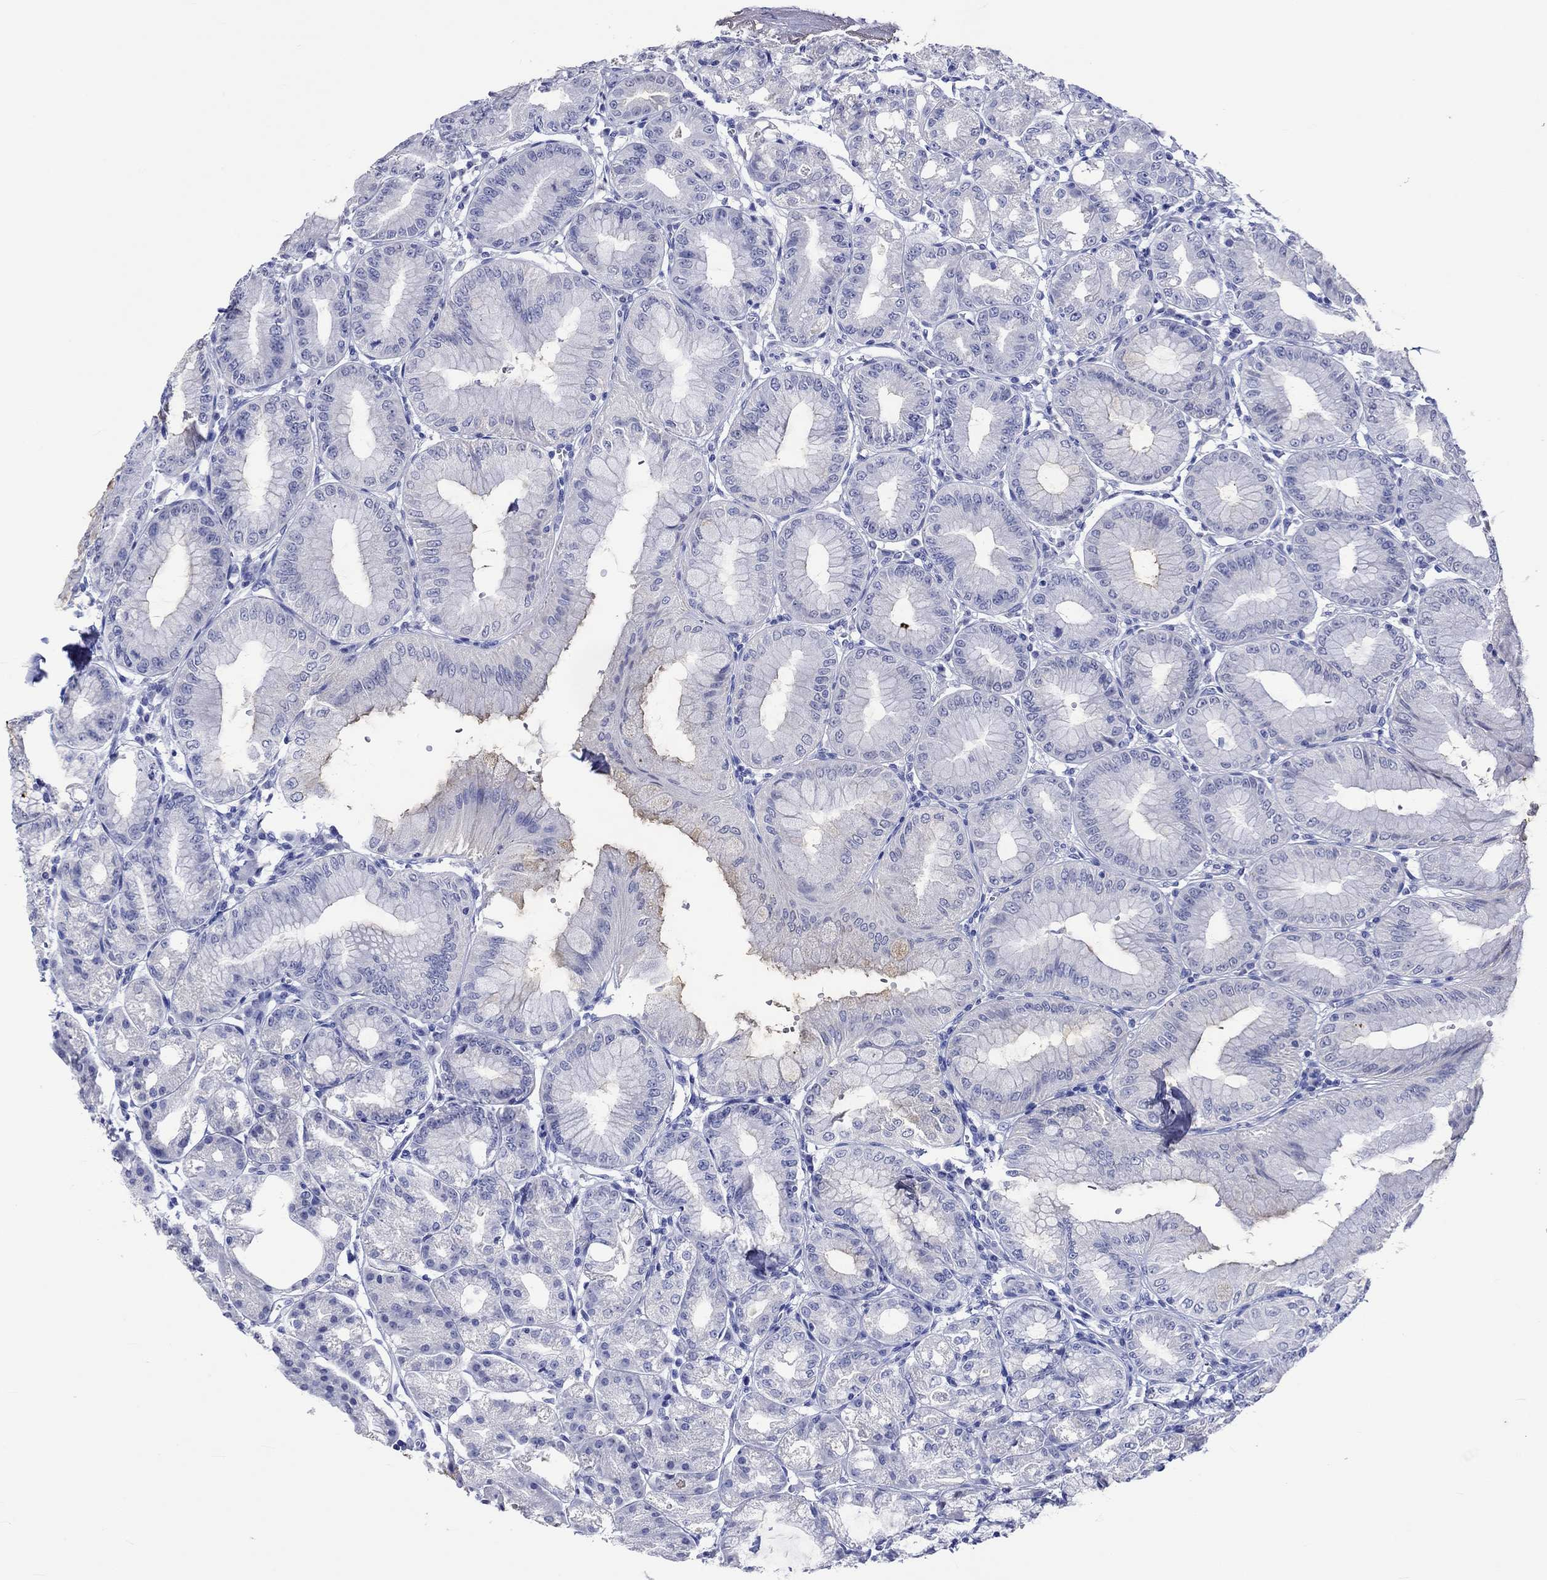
{"staining": {"intensity": "negative", "quantity": "none", "location": "none"}, "tissue": "stomach", "cell_type": "Glandular cells", "image_type": "normal", "snomed": [{"axis": "morphology", "description": "Normal tissue, NOS"}, {"axis": "topography", "description": "Stomach"}], "caption": "This micrograph is of unremarkable stomach stained with IHC to label a protein in brown with the nuclei are counter-stained blue. There is no positivity in glandular cells.", "gene": "KLHL35", "patient": {"sex": "male", "age": 71}}